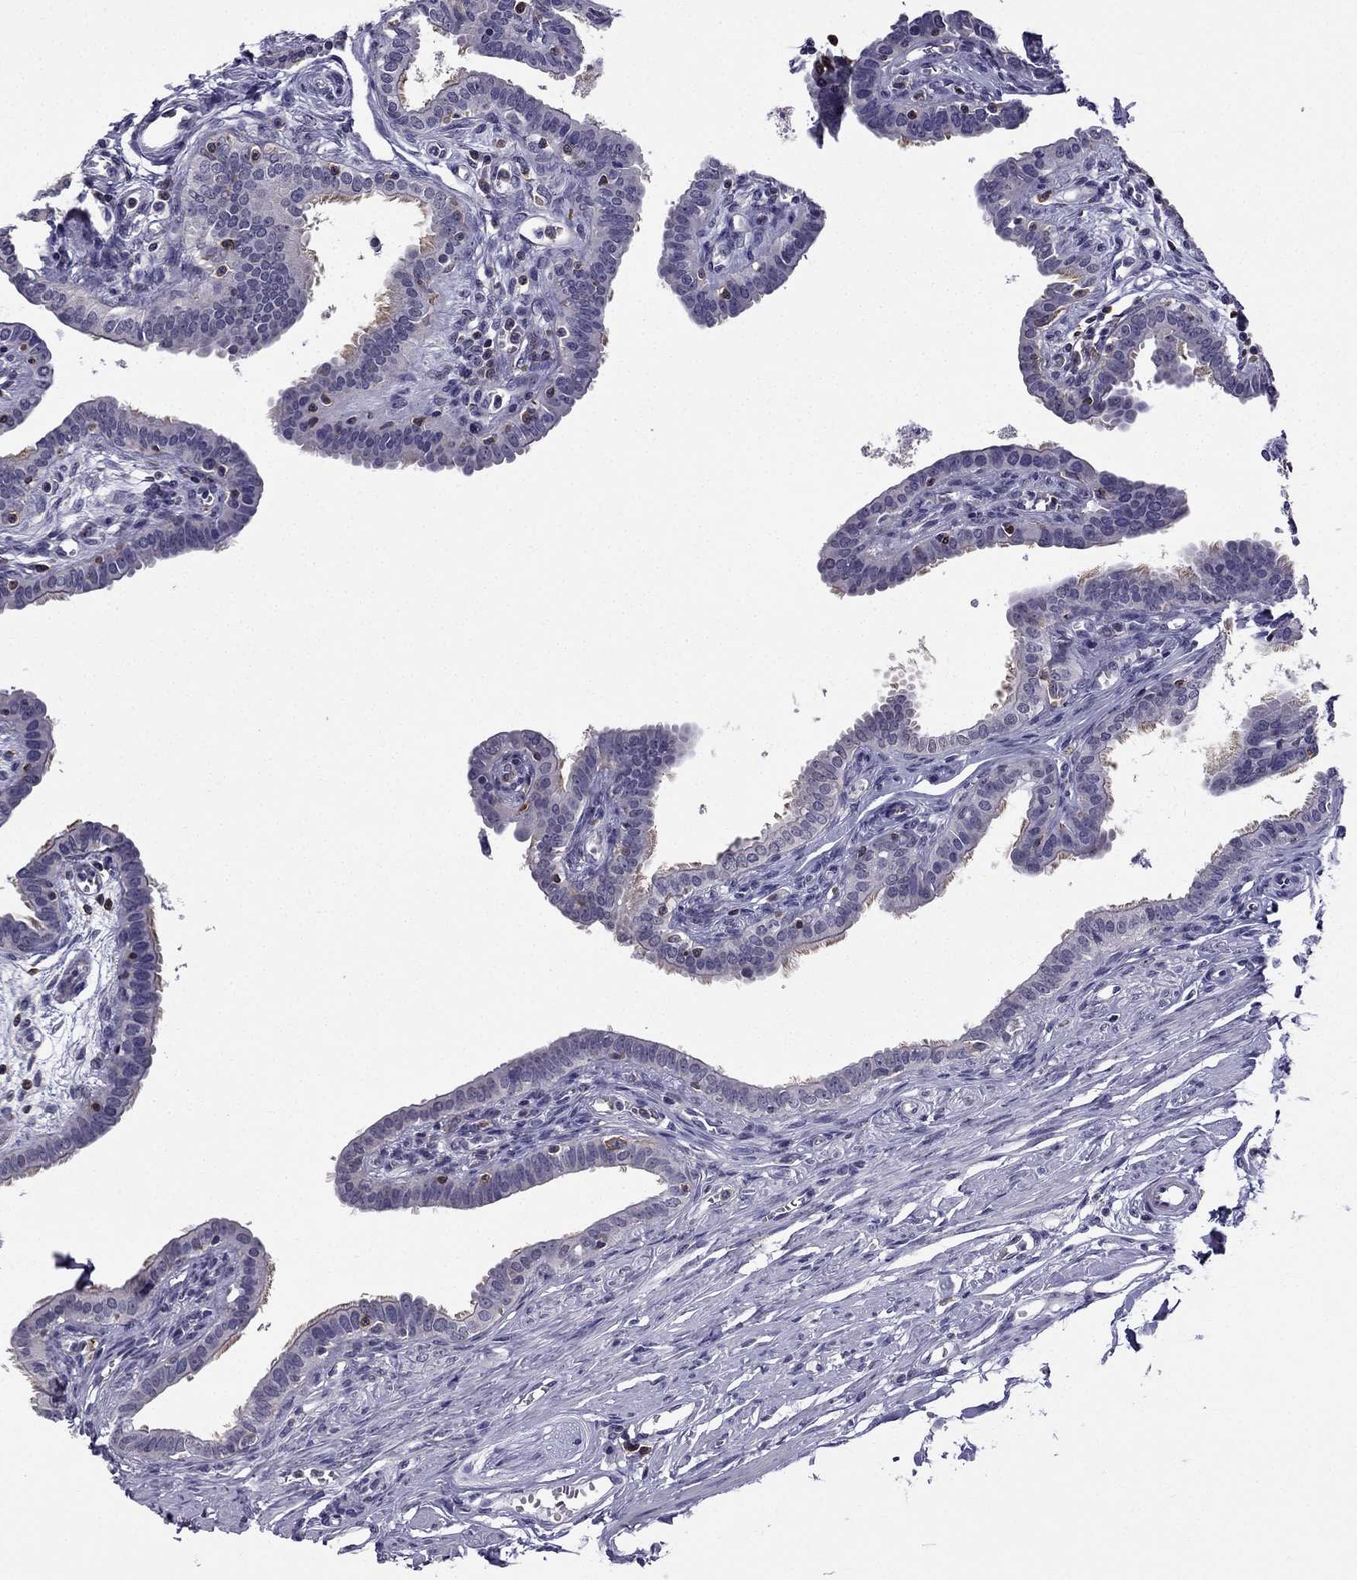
{"staining": {"intensity": "negative", "quantity": "none", "location": "none"}, "tissue": "fallopian tube", "cell_type": "Glandular cells", "image_type": "normal", "snomed": [{"axis": "morphology", "description": "Normal tissue, NOS"}, {"axis": "morphology", "description": "Carcinoma, endometroid"}, {"axis": "topography", "description": "Fallopian tube"}, {"axis": "topography", "description": "Ovary"}], "caption": "Immunohistochemical staining of normal fallopian tube displays no significant positivity in glandular cells.", "gene": "CCK", "patient": {"sex": "female", "age": 42}}